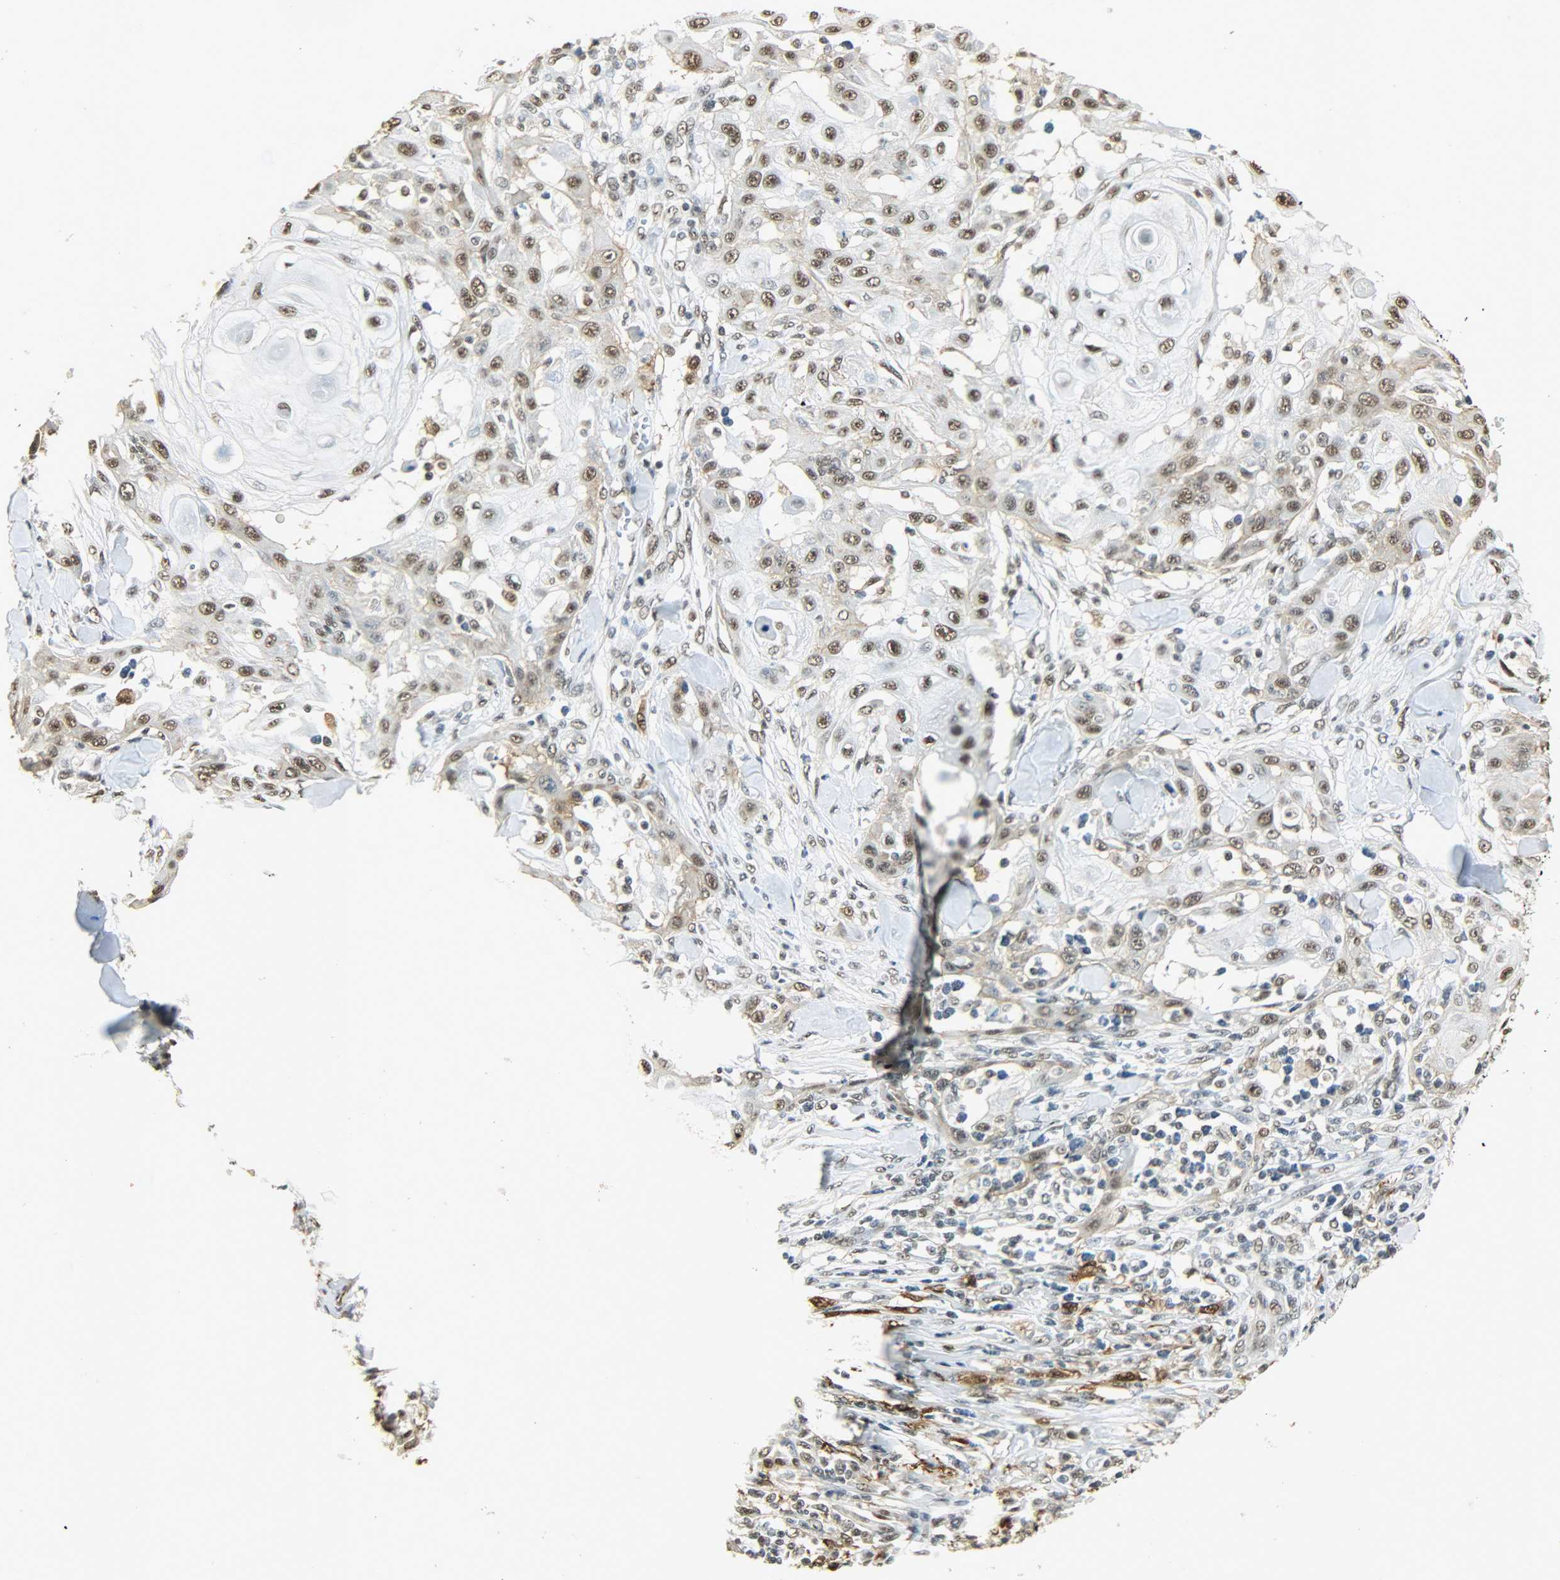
{"staining": {"intensity": "moderate", "quantity": ">75%", "location": "nuclear"}, "tissue": "skin cancer", "cell_type": "Tumor cells", "image_type": "cancer", "snomed": [{"axis": "morphology", "description": "Squamous cell carcinoma, NOS"}, {"axis": "topography", "description": "Skin"}], "caption": "Tumor cells display medium levels of moderate nuclear positivity in about >75% of cells in skin squamous cell carcinoma.", "gene": "NGFR", "patient": {"sex": "male", "age": 24}}